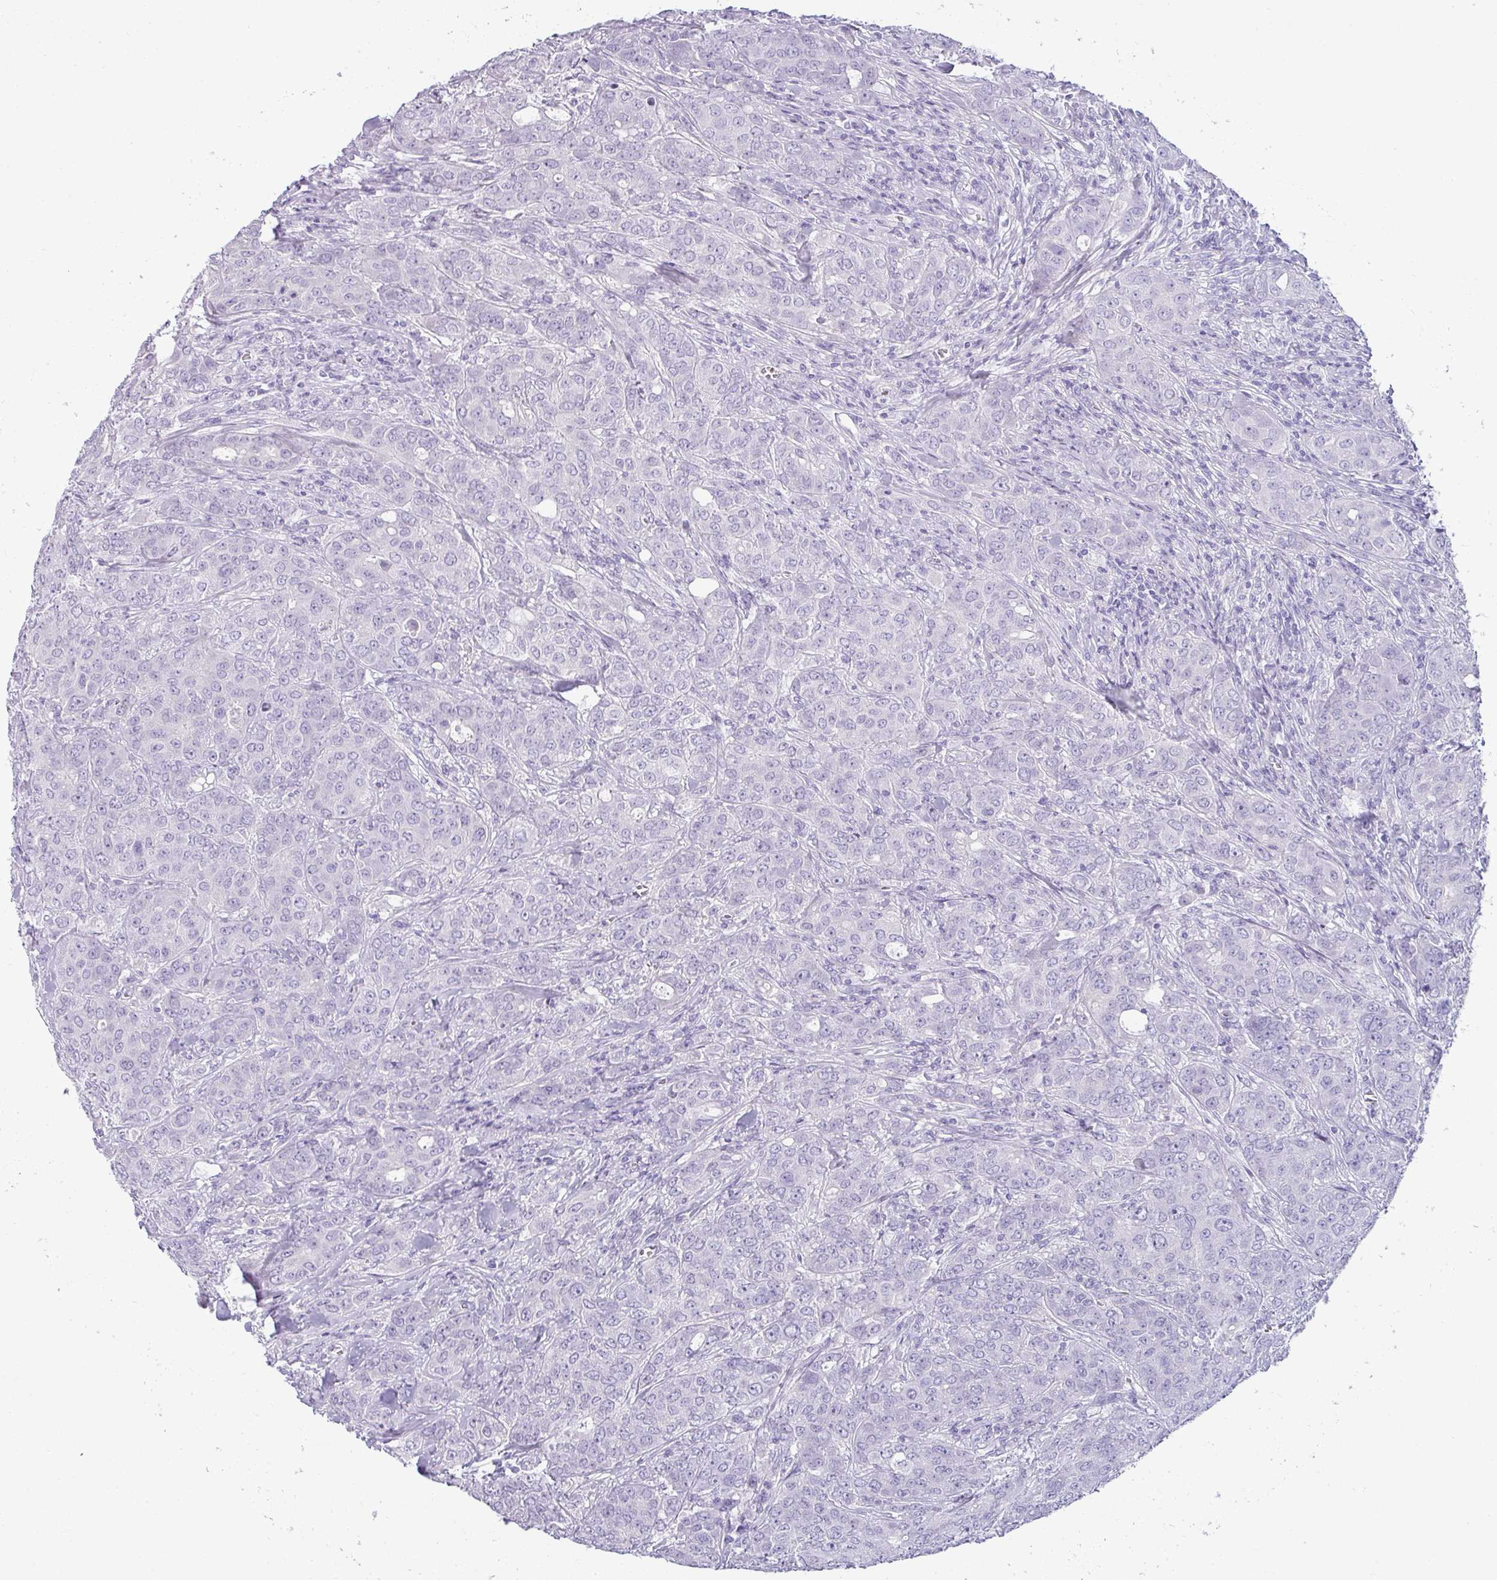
{"staining": {"intensity": "negative", "quantity": "none", "location": "none"}, "tissue": "breast cancer", "cell_type": "Tumor cells", "image_type": "cancer", "snomed": [{"axis": "morphology", "description": "Duct carcinoma"}, {"axis": "topography", "description": "Breast"}], "caption": "High magnification brightfield microscopy of breast cancer stained with DAB (brown) and counterstained with hematoxylin (blue): tumor cells show no significant positivity. The staining is performed using DAB brown chromogen with nuclei counter-stained in using hematoxylin.", "gene": "VCY1B", "patient": {"sex": "female", "age": 43}}